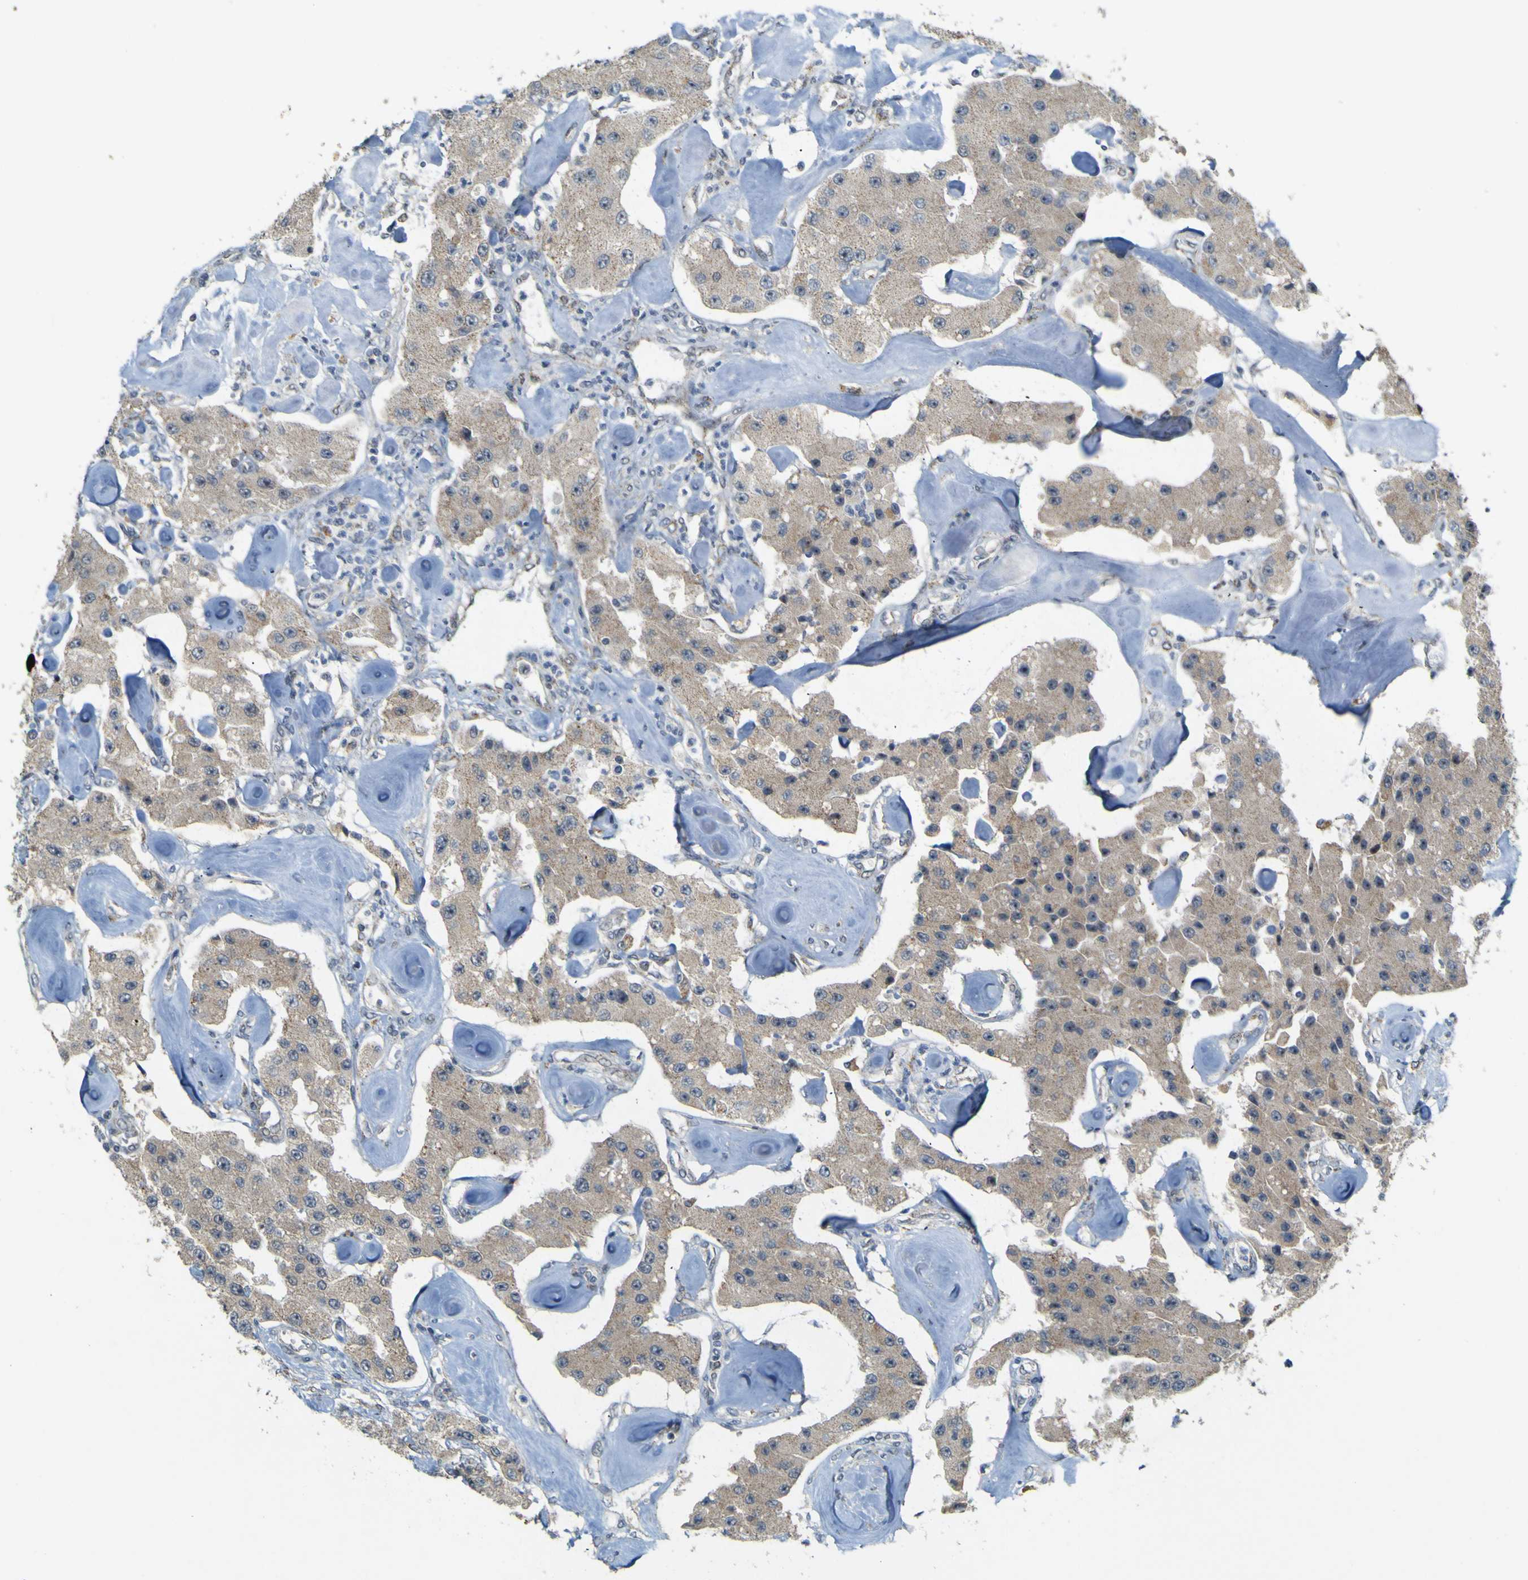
{"staining": {"intensity": "moderate", "quantity": ">75%", "location": "cytoplasmic/membranous"}, "tissue": "carcinoid", "cell_type": "Tumor cells", "image_type": "cancer", "snomed": [{"axis": "morphology", "description": "Carcinoid, malignant, NOS"}, {"axis": "topography", "description": "Pancreas"}], "caption": "Protein analysis of malignant carcinoid tissue exhibits moderate cytoplasmic/membranous positivity in about >75% of tumor cells.", "gene": "ACBD5", "patient": {"sex": "male", "age": 41}}